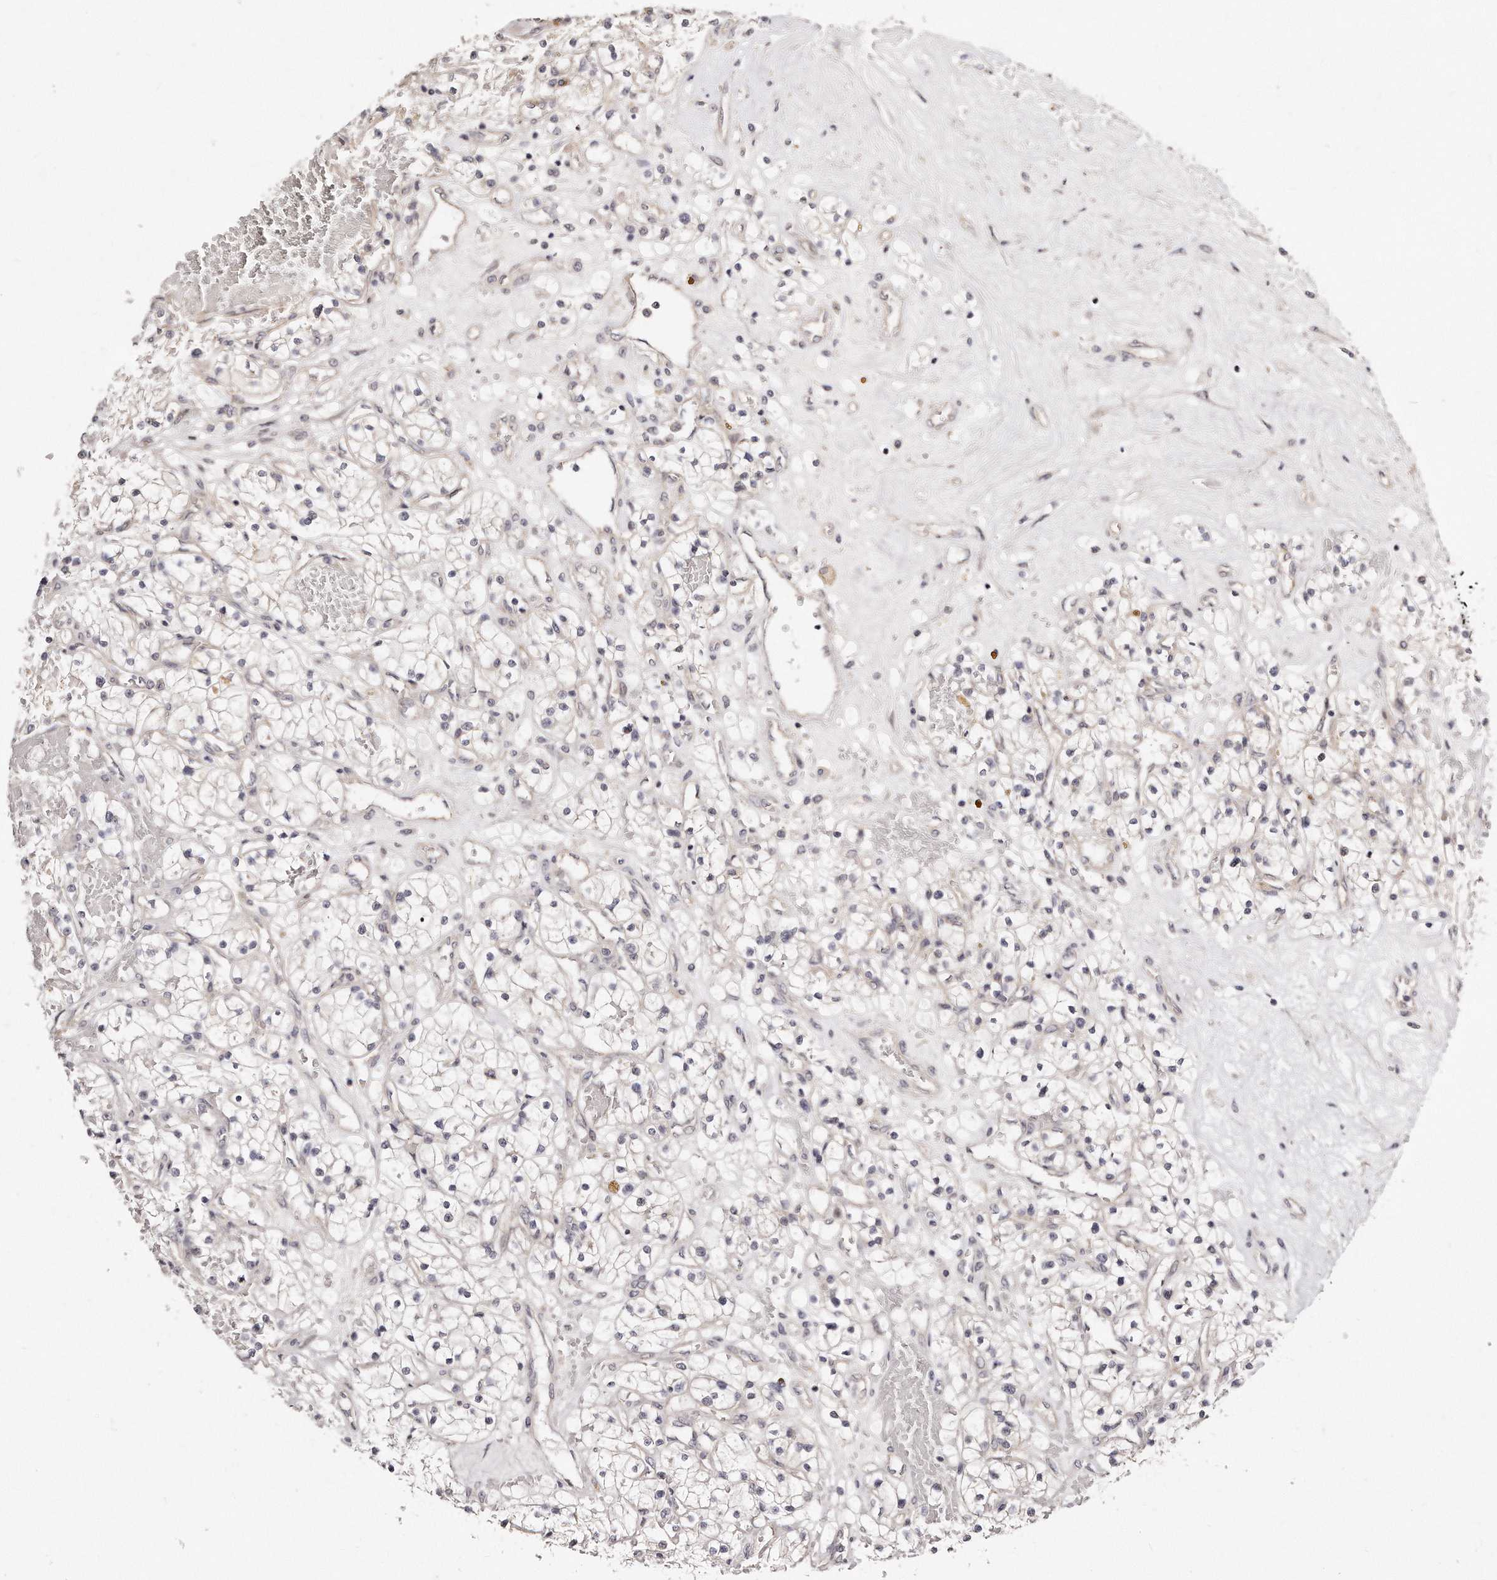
{"staining": {"intensity": "negative", "quantity": "none", "location": "none"}, "tissue": "renal cancer", "cell_type": "Tumor cells", "image_type": "cancer", "snomed": [{"axis": "morphology", "description": "Normal tissue, NOS"}, {"axis": "morphology", "description": "Adenocarcinoma, NOS"}, {"axis": "topography", "description": "Kidney"}], "caption": "Immunohistochemistry (IHC) of human renal cancer (adenocarcinoma) reveals no expression in tumor cells.", "gene": "CASZ1", "patient": {"sex": "male", "age": 68}}